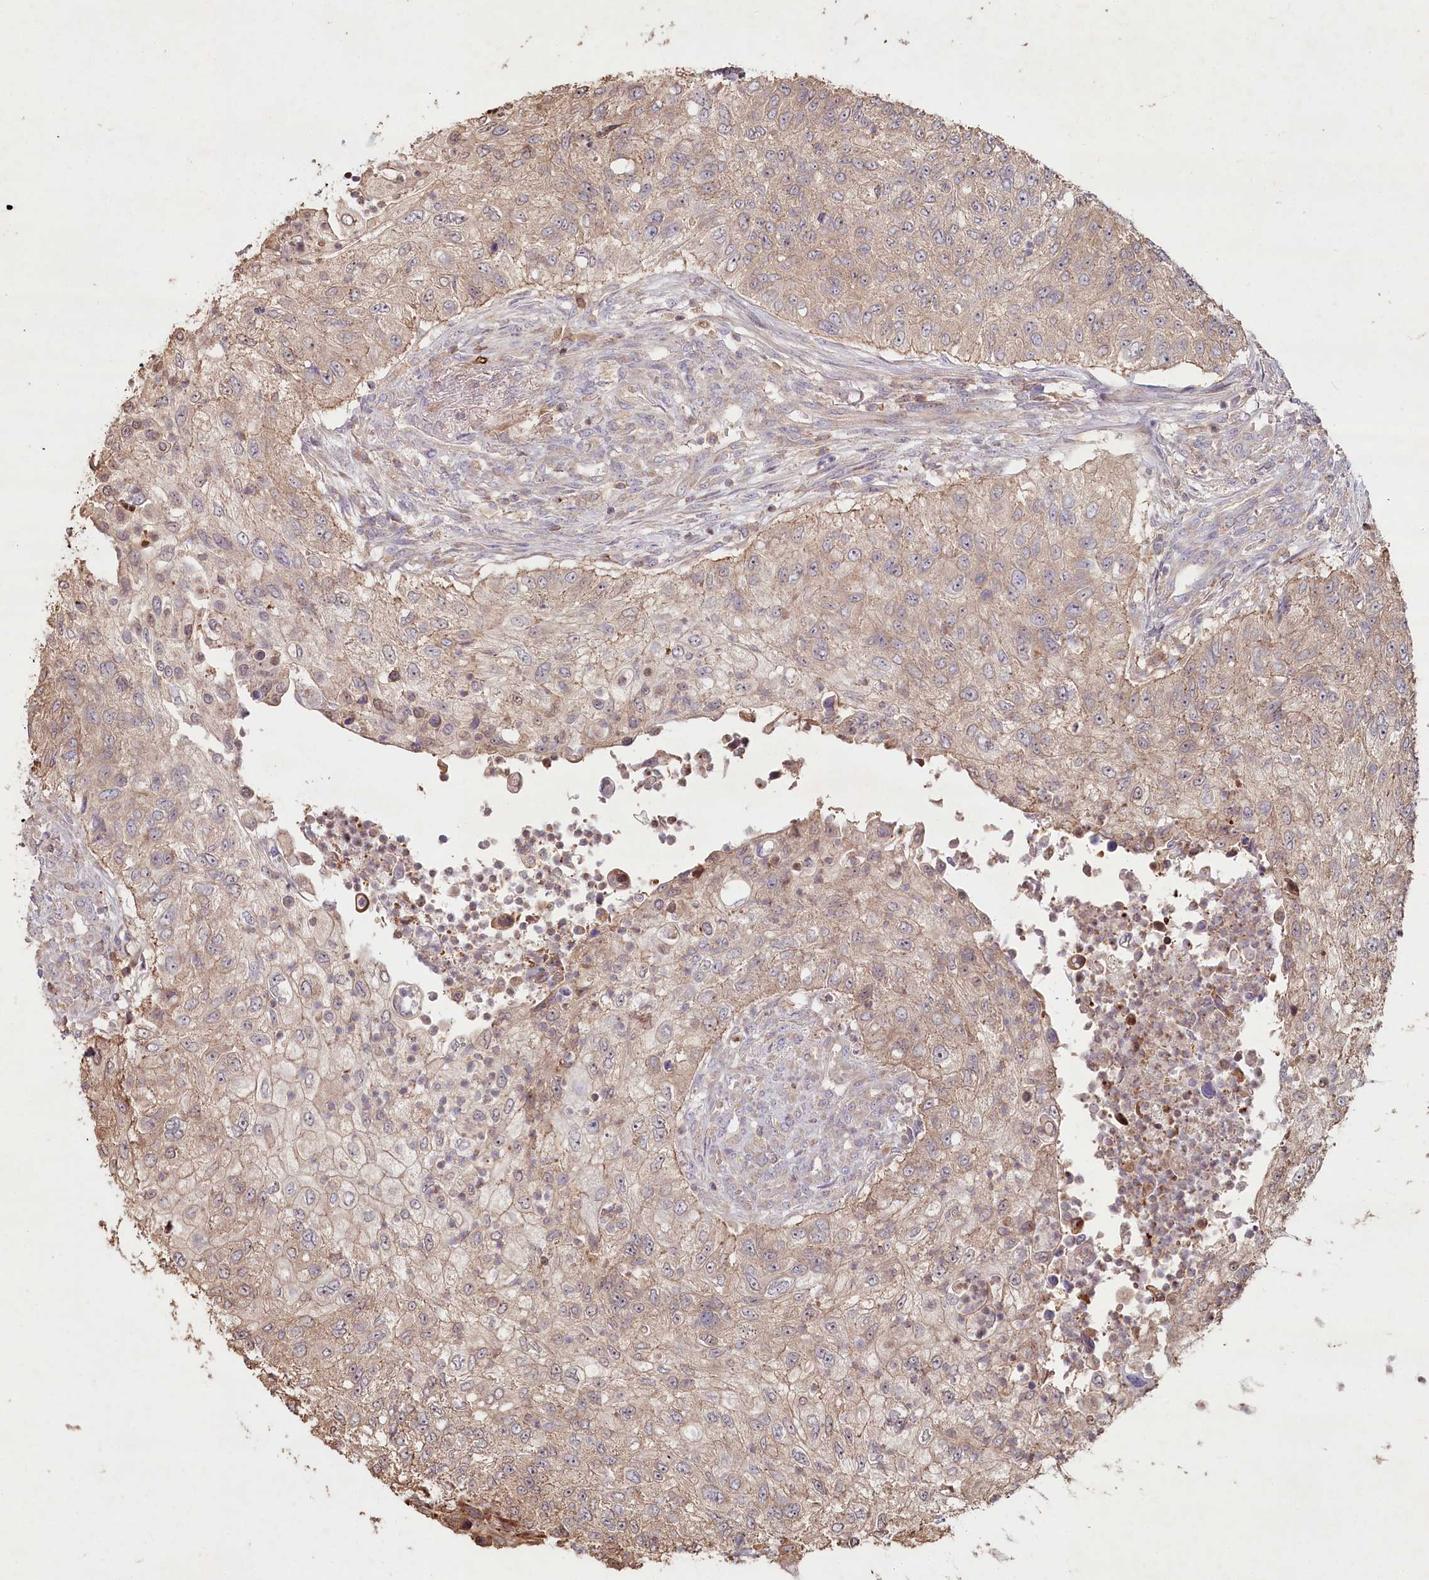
{"staining": {"intensity": "weak", "quantity": "25%-75%", "location": "cytoplasmic/membranous"}, "tissue": "urothelial cancer", "cell_type": "Tumor cells", "image_type": "cancer", "snomed": [{"axis": "morphology", "description": "Urothelial carcinoma, High grade"}, {"axis": "topography", "description": "Urinary bladder"}], "caption": "Immunohistochemistry image of high-grade urothelial carcinoma stained for a protein (brown), which displays low levels of weak cytoplasmic/membranous staining in approximately 25%-75% of tumor cells.", "gene": "HAL", "patient": {"sex": "female", "age": 60}}